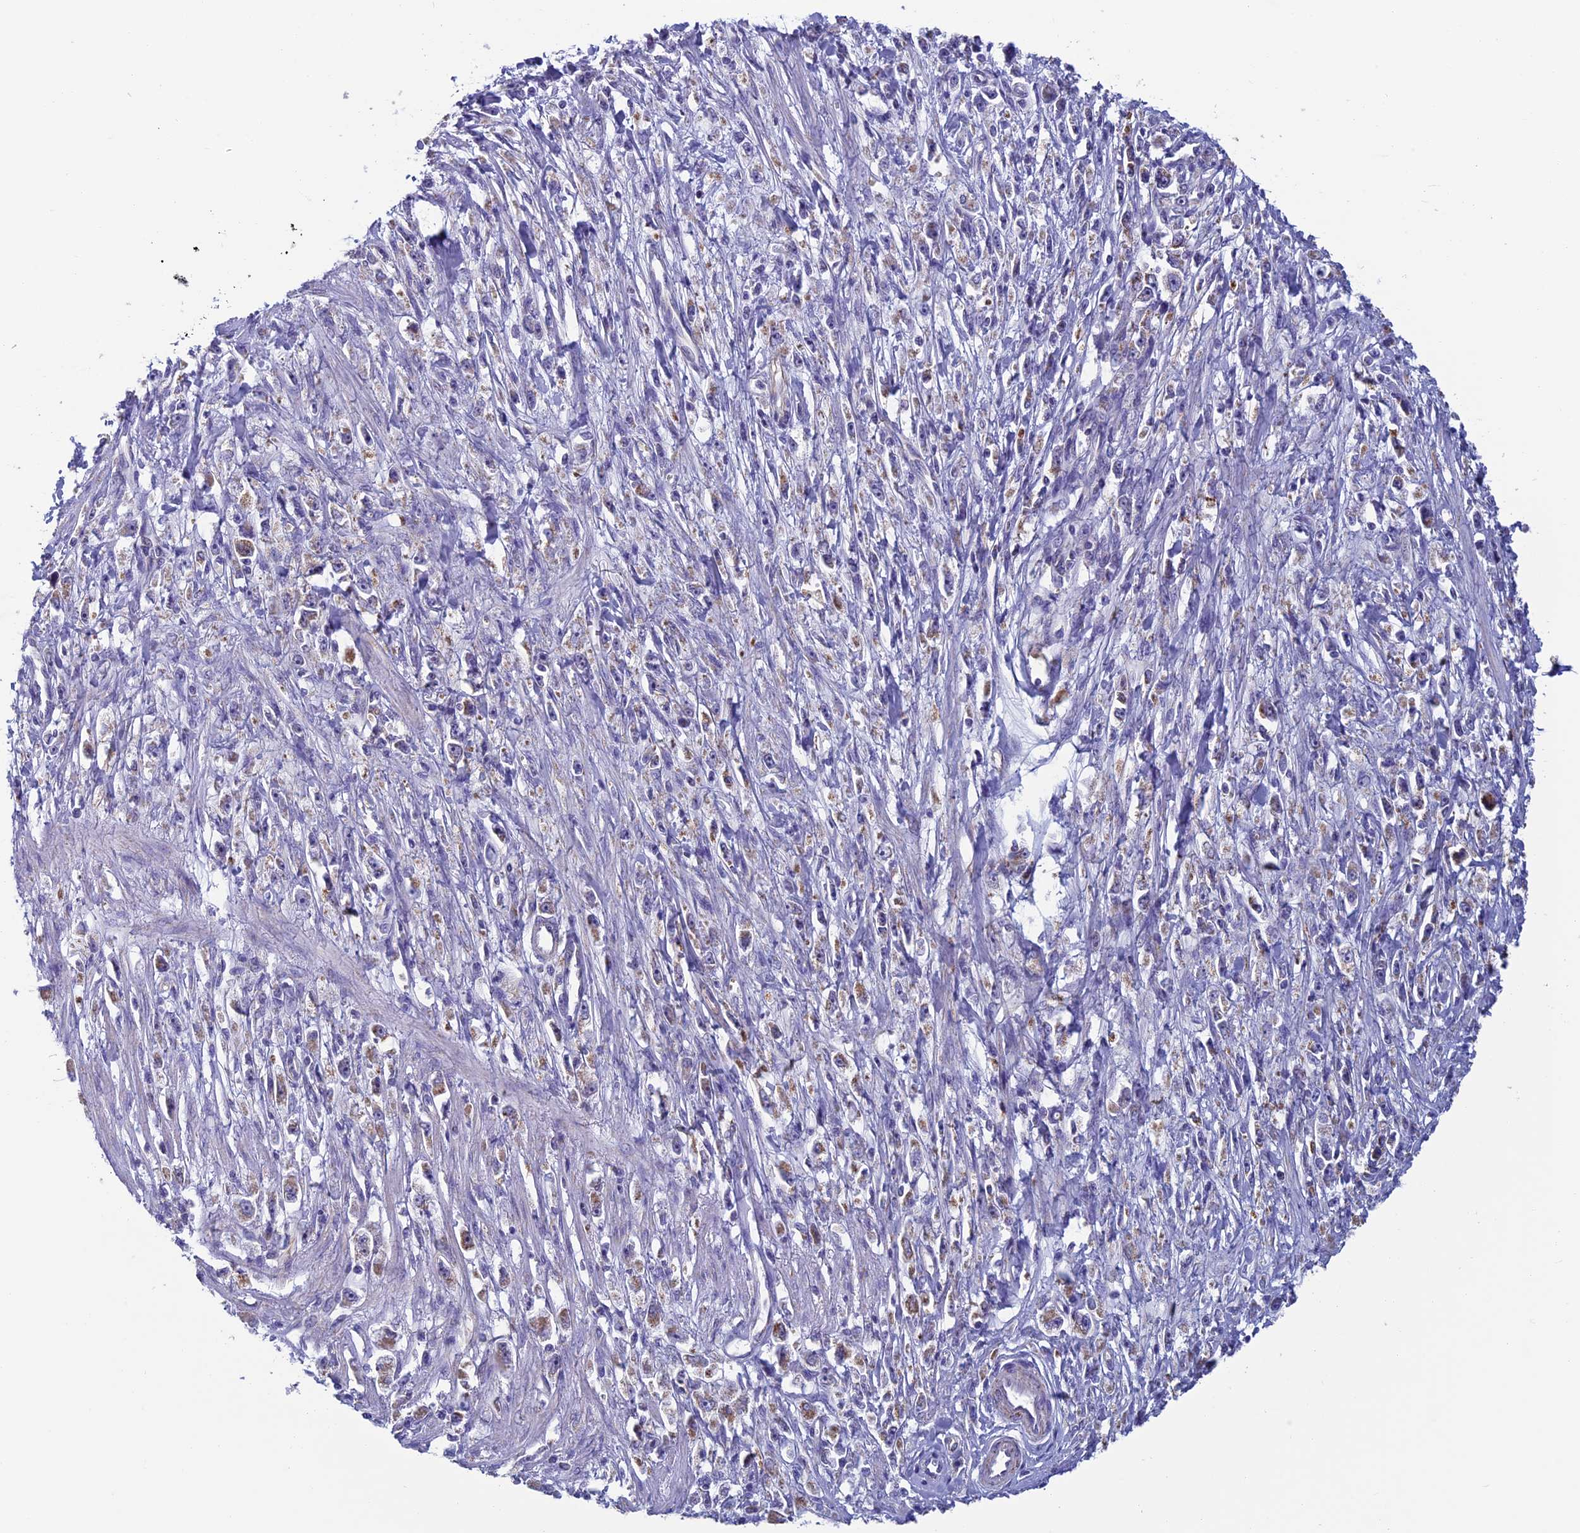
{"staining": {"intensity": "weak", "quantity": "25%-75%", "location": "cytoplasmic/membranous"}, "tissue": "stomach cancer", "cell_type": "Tumor cells", "image_type": "cancer", "snomed": [{"axis": "morphology", "description": "Adenocarcinoma, NOS"}, {"axis": "topography", "description": "Stomach"}], "caption": "DAB immunohistochemical staining of stomach cancer (adenocarcinoma) demonstrates weak cytoplasmic/membranous protein positivity in about 25%-75% of tumor cells. Using DAB (brown) and hematoxylin (blue) stains, captured at high magnification using brightfield microscopy.", "gene": "MFSD12", "patient": {"sex": "female", "age": 59}}